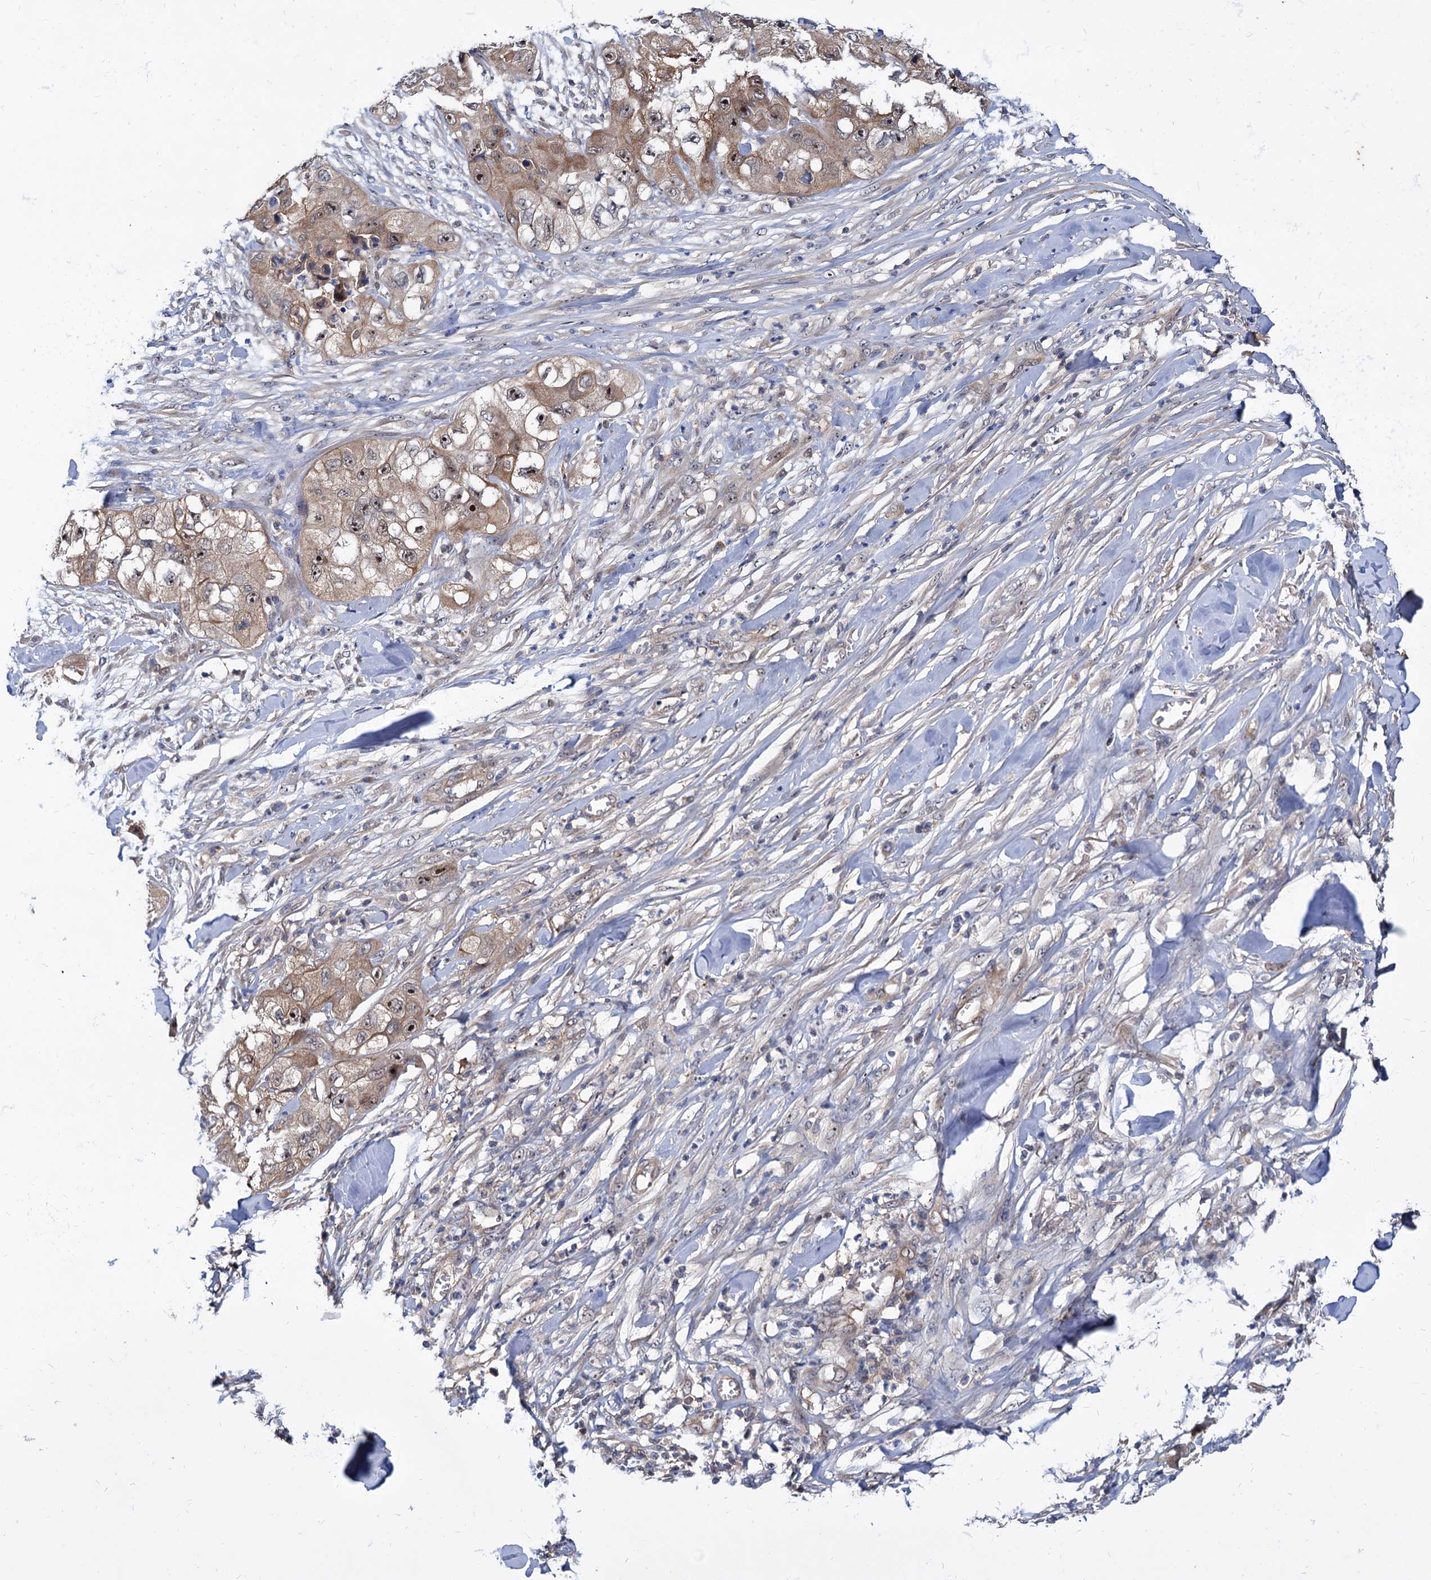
{"staining": {"intensity": "moderate", "quantity": ">75%", "location": "cytoplasmic/membranous,nuclear"}, "tissue": "skin cancer", "cell_type": "Tumor cells", "image_type": "cancer", "snomed": [{"axis": "morphology", "description": "Squamous cell carcinoma, NOS"}, {"axis": "topography", "description": "Skin"}, {"axis": "topography", "description": "Subcutis"}], "caption": "Protein staining reveals moderate cytoplasmic/membranous and nuclear staining in about >75% of tumor cells in skin cancer (squamous cell carcinoma).", "gene": "SNX15", "patient": {"sex": "male", "age": 73}}